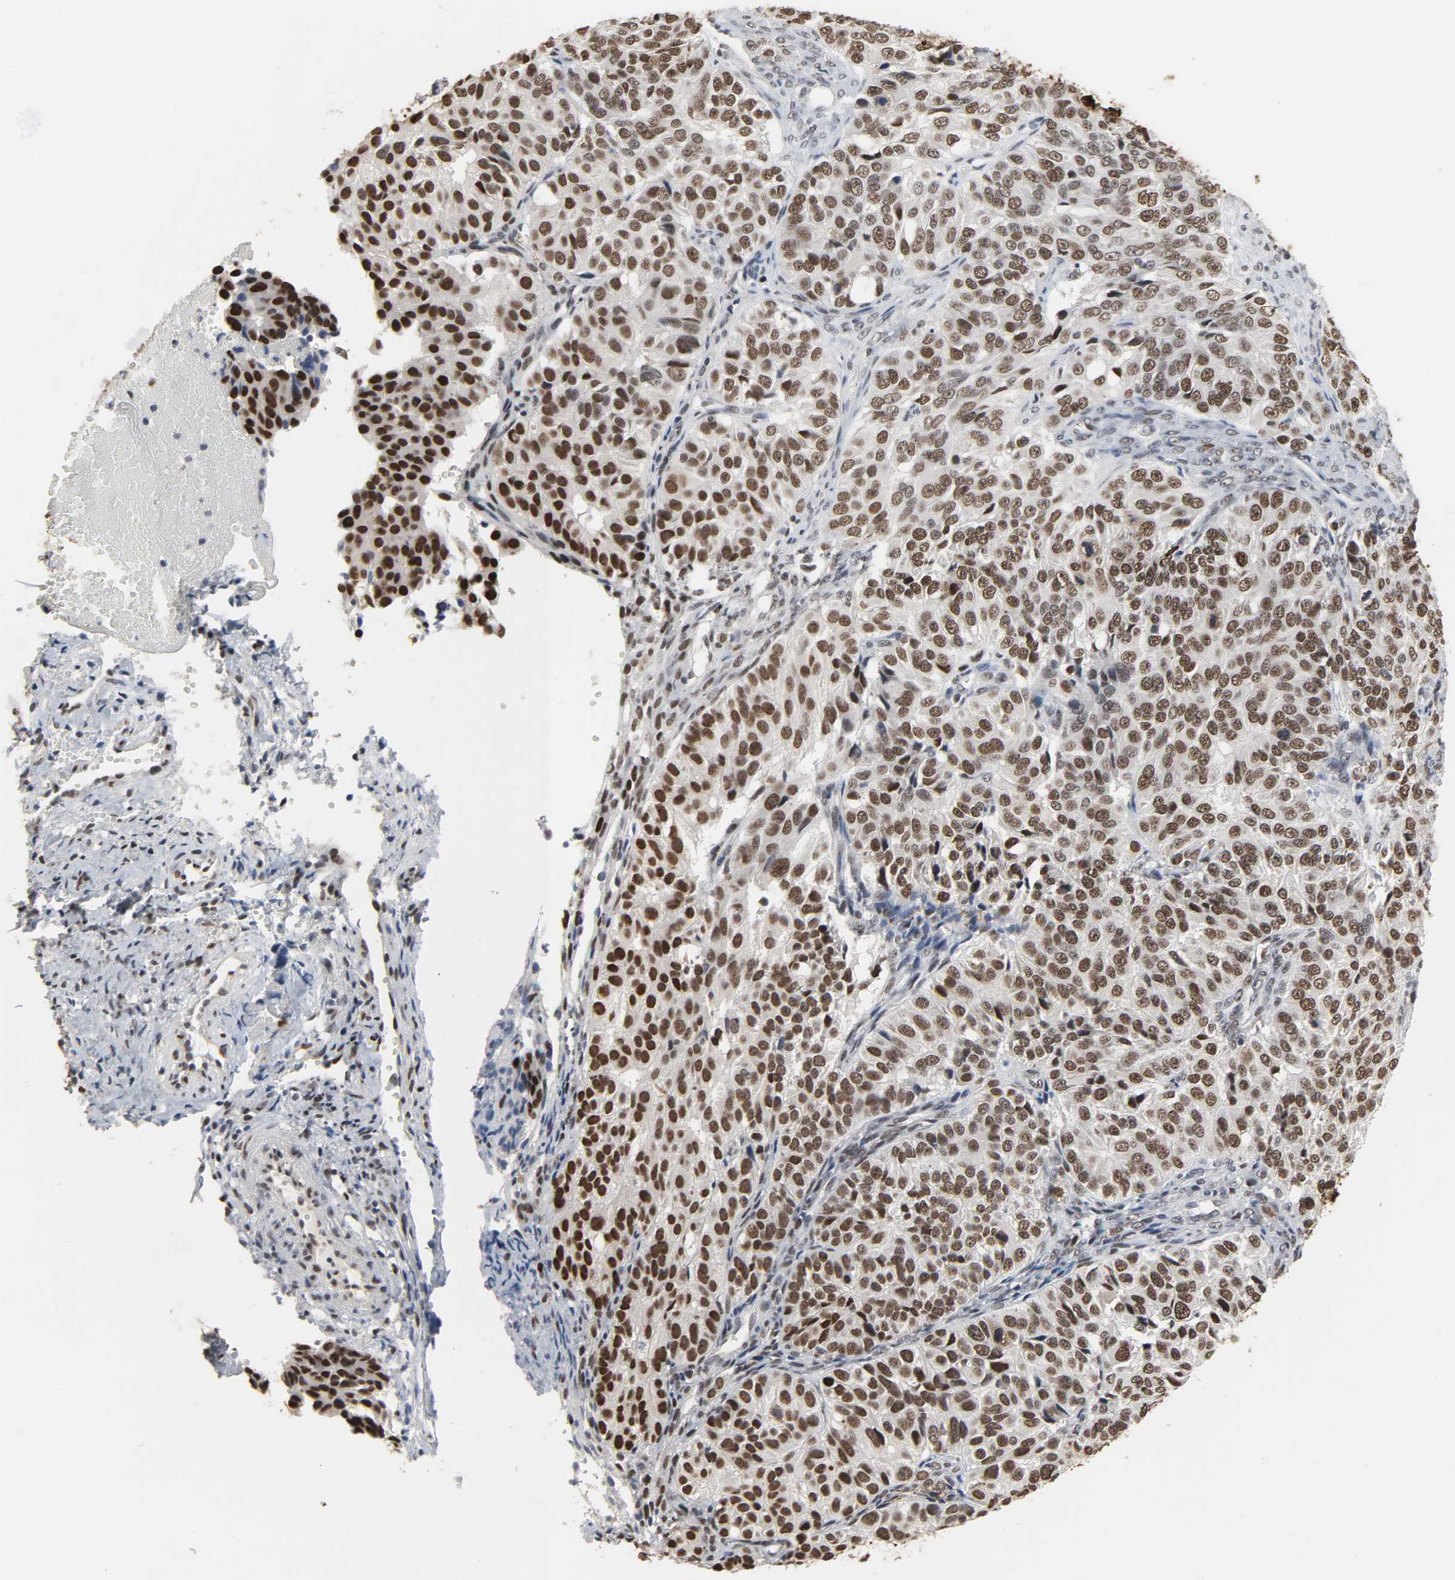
{"staining": {"intensity": "moderate", "quantity": ">75%", "location": "nuclear"}, "tissue": "ovarian cancer", "cell_type": "Tumor cells", "image_type": "cancer", "snomed": [{"axis": "morphology", "description": "Carcinoma, endometroid"}, {"axis": "topography", "description": "Ovary"}], "caption": "About >75% of tumor cells in human ovarian endometroid carcinoma exhibit moderate nuclear protein staining as visualized by brown immunohistochemical staining.", "gene": "DAZAP1", "patient": {"sex": "female", "age": 51}}